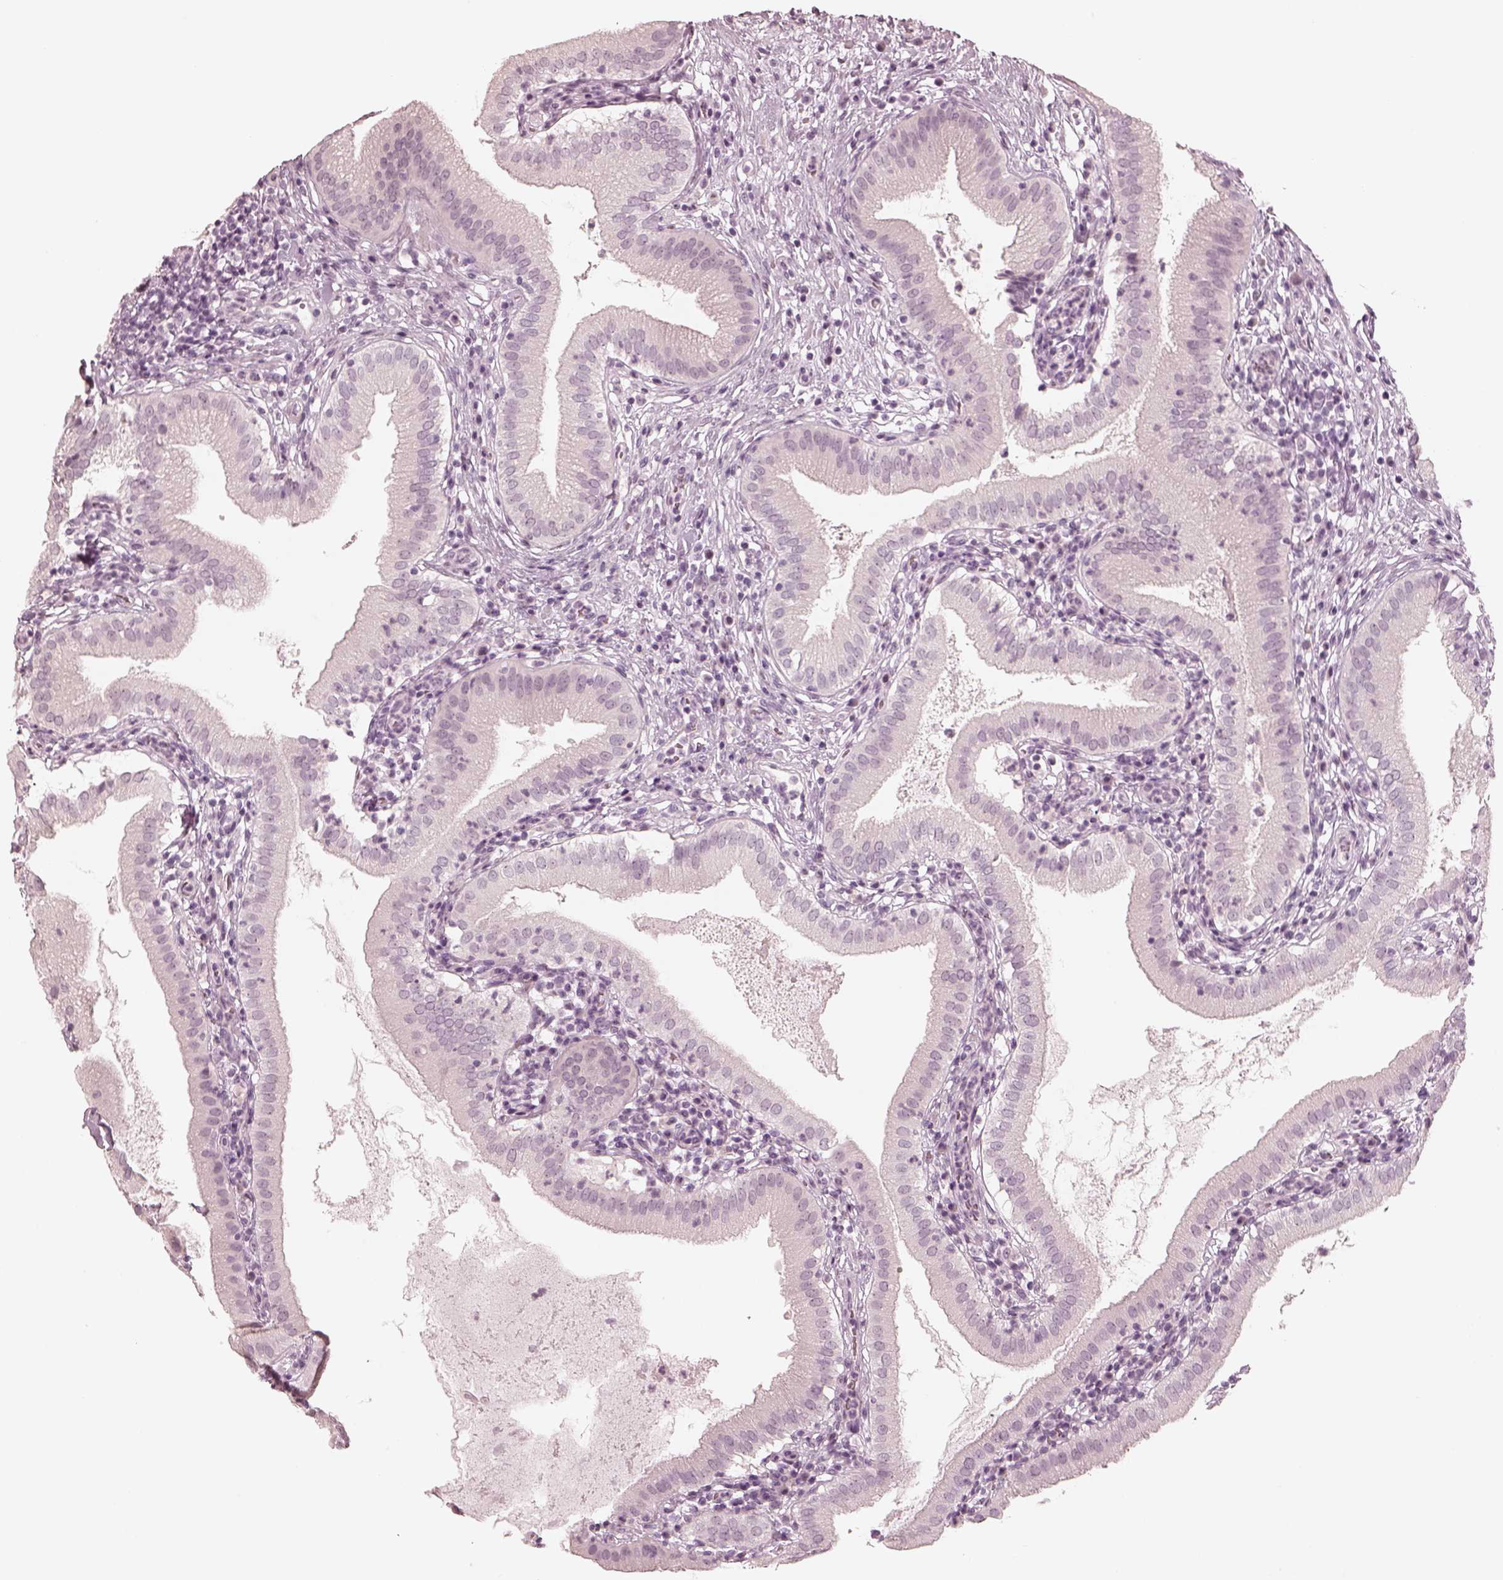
{"staining": {"intensity": "negative", "quantity": "none", "location": "none"}, "tissue": "gallbladder", "cell_type": "Glandular cells", "image_type": "normal", "snomed": [{"axis": "morphology", "description": "Normal tissue, NOS"}, {"axis": "topography", "description": "Gallbladder"}], "caption": "This image is of benign gallbladder stained with immunohistochemistry (IHC) to label a protein in brown with the nuclei are counter-stained blue. There is no staining in glandular cells. (DAB immunohistochemistry (IHC) with hematoxylin counter stain).", "gene": "CALR3", "patient": {"sex": "female", "age": 65}}